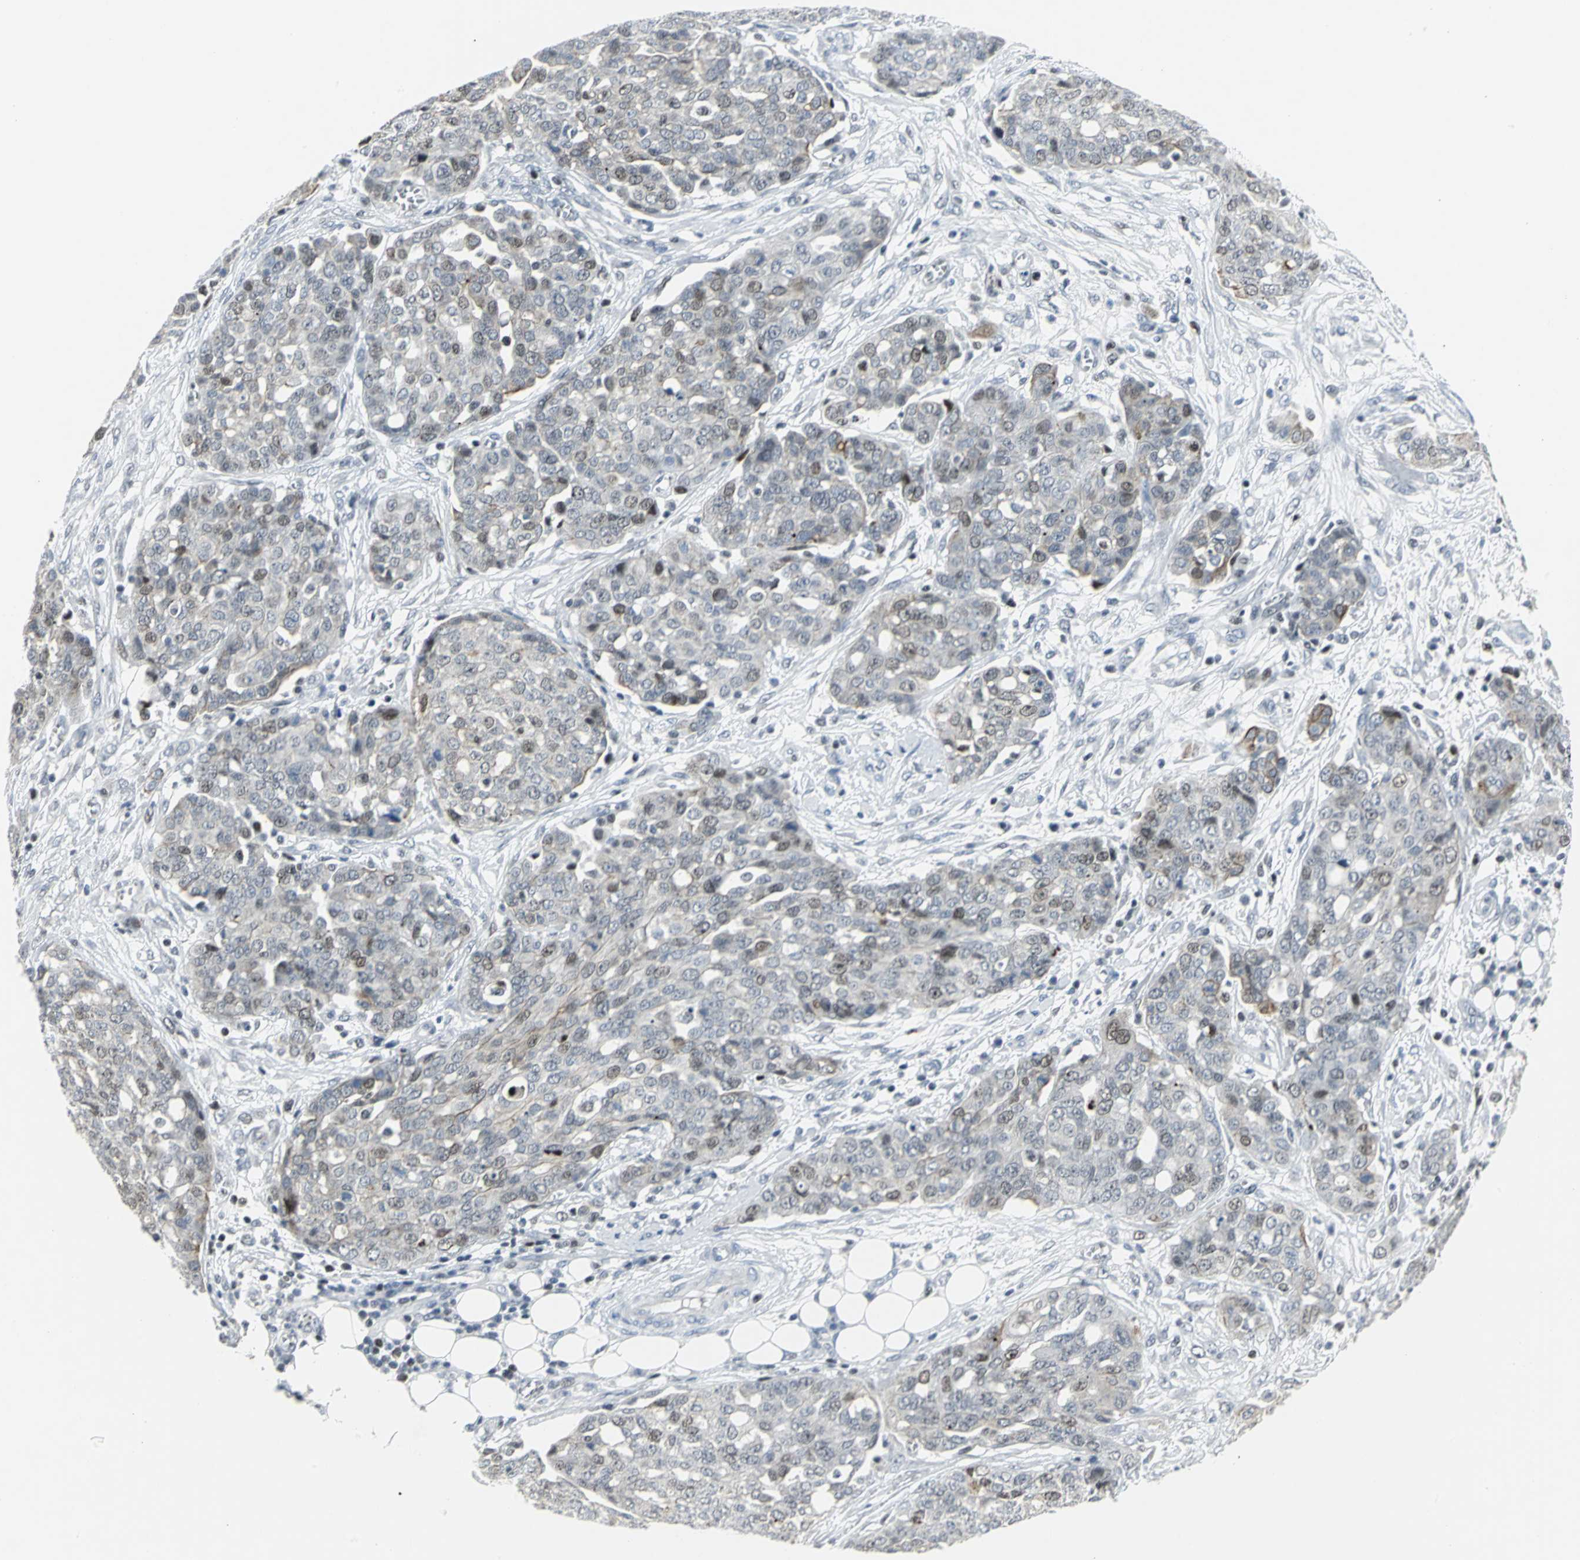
{"staining": {"intensity": "weak", "quantity": "<25%", "location": "nuclear"}, "tissue": "ovarian cancer", "cell_type": "Tumor cells", "image_type": "cancer", "snomed": [{"axis": "morphology", "description": "Cystadenocarcinoma, serous, NOS"}, {"axis": "topography", "description": "Soft tissue"}, {"axis": "topography", "description": "Ovary"}], "caption": "The immunohistochemistry (IHC) micrograph has no significant expression in tumor cells of serous cystadenocarcinoma (ovarian) tissue. The staining is performed using DAB brown chromogen with nuclei counter-stained in using hematoxylin.", "gene": "RPA1", "patient": {"sex": "female", "age": 57}}